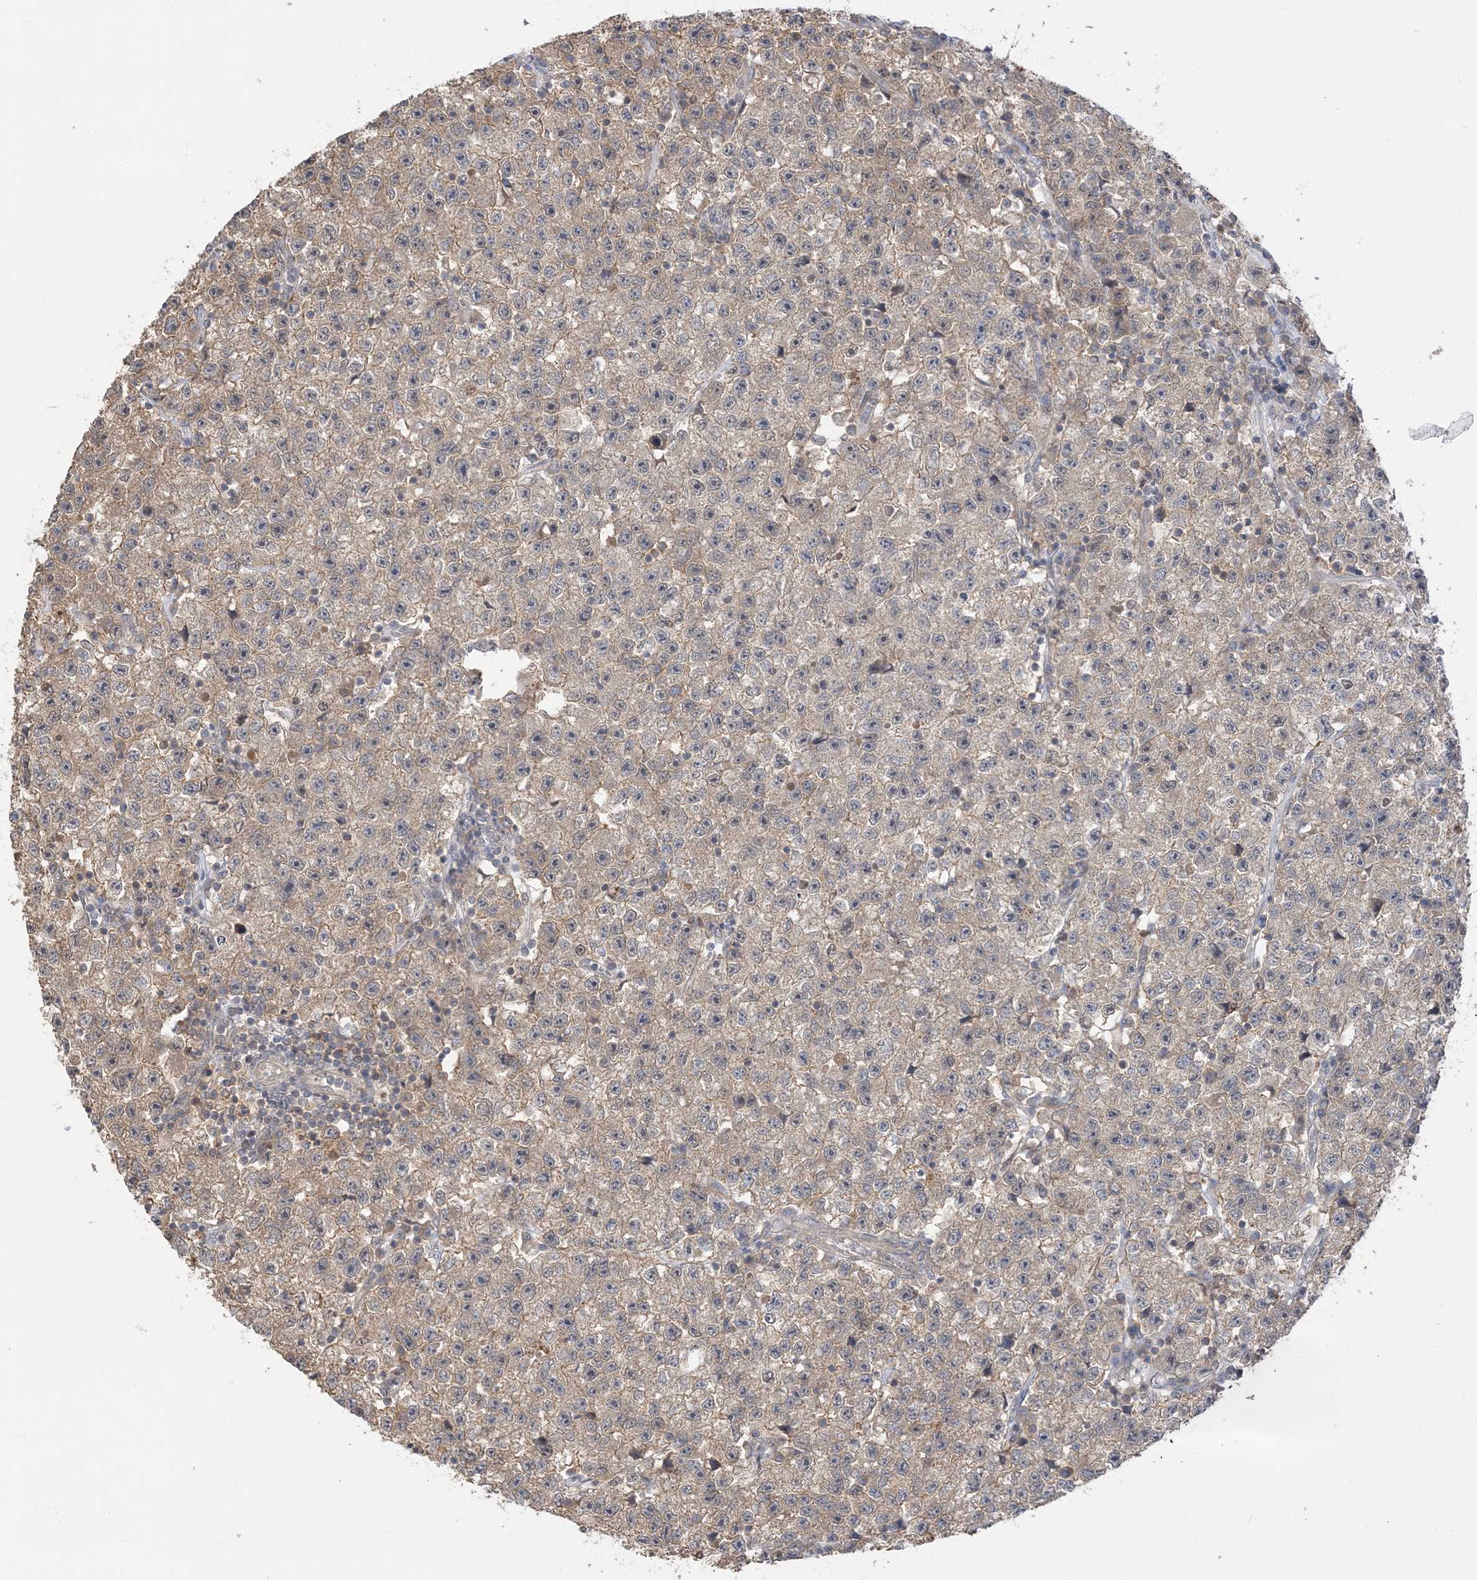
{"staining": {"intensity": "moderate", "quantity": "25%-75%", "location": "cytoplasmic/membranous"}, "tissue": "testis cancer", "cell_type": "Tumor cells", "image_type": "cancer", "snomed": [{"axis": "morphology", "description": "Seminoma, NOS"}, {"axis": "topography", "description": "Testis"}], "caption": "High-power microscopy captured an immunohistochemistry (IHC) photomicrograph of testis cancer, revealing moderate cytoplasmic/membranous positivity in approximately 25%-75% of tumor cells. The protein of interest is shown in brown color, while the nuclei are stained blue.", "gene": "WDR26", "patient": {"sex": "male", "age": 22}}